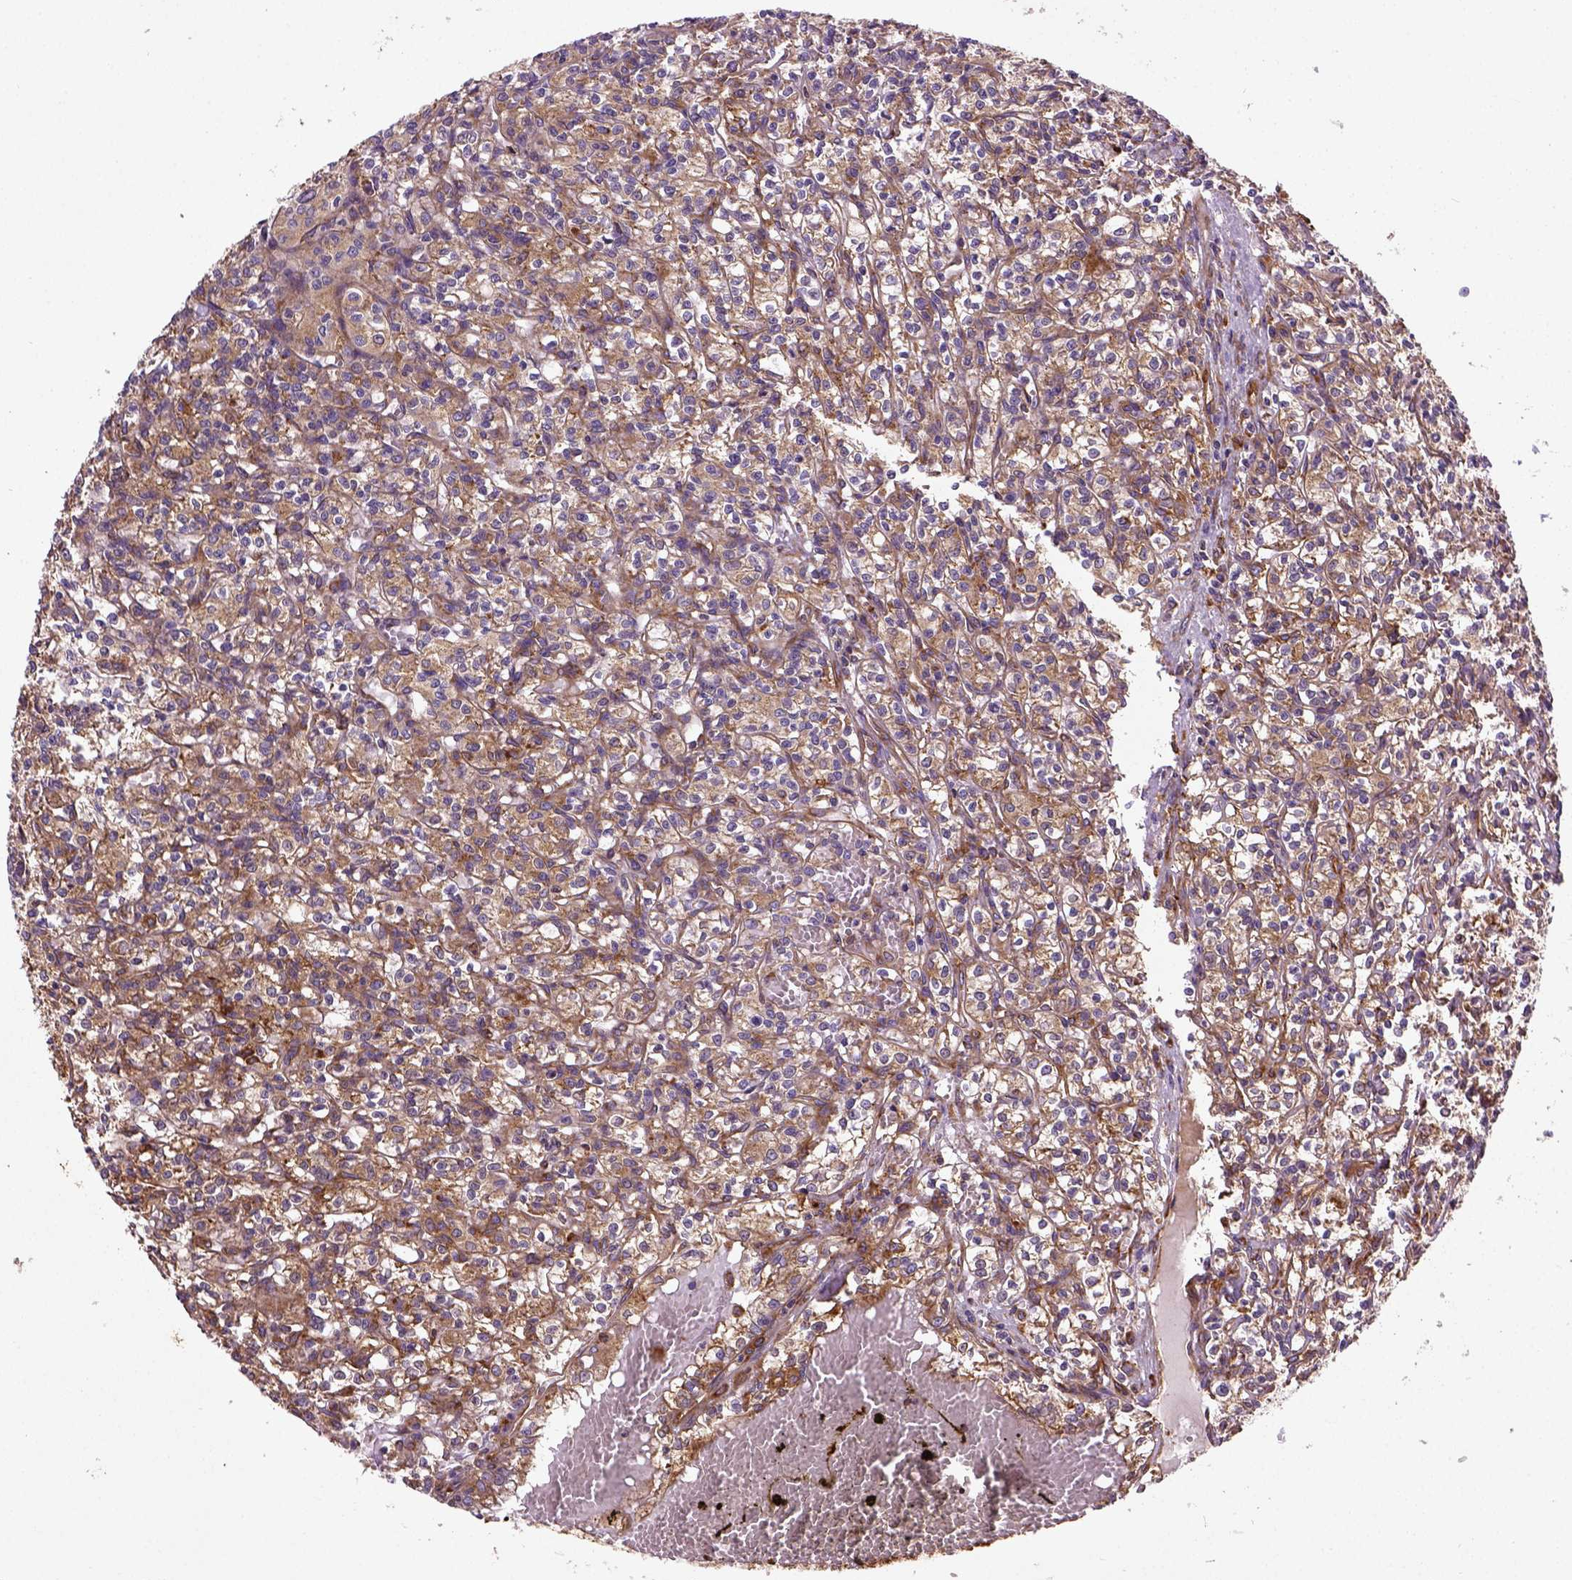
{"staining": {"intensity": "moderate", "quantity": ">75%", "location": "cytoplasmic/membranous"}, "tissue": "renal cancer", "cell_type": "Tumor cells", "image_type": "cancer", "snomed": [{"axis": "morphology", "description": "Adenocarcinoma, NOS"}, {"axis": "topography", "description": "Kidney"}], "caption": "This is an image of IHC staining of renal adenocarcinoma, which shows moderate staining in the cytoplasmic/membranous of tumor cells.", "gene": "CAPRIN1", "patient": {"sex": "male", "age": 36}}